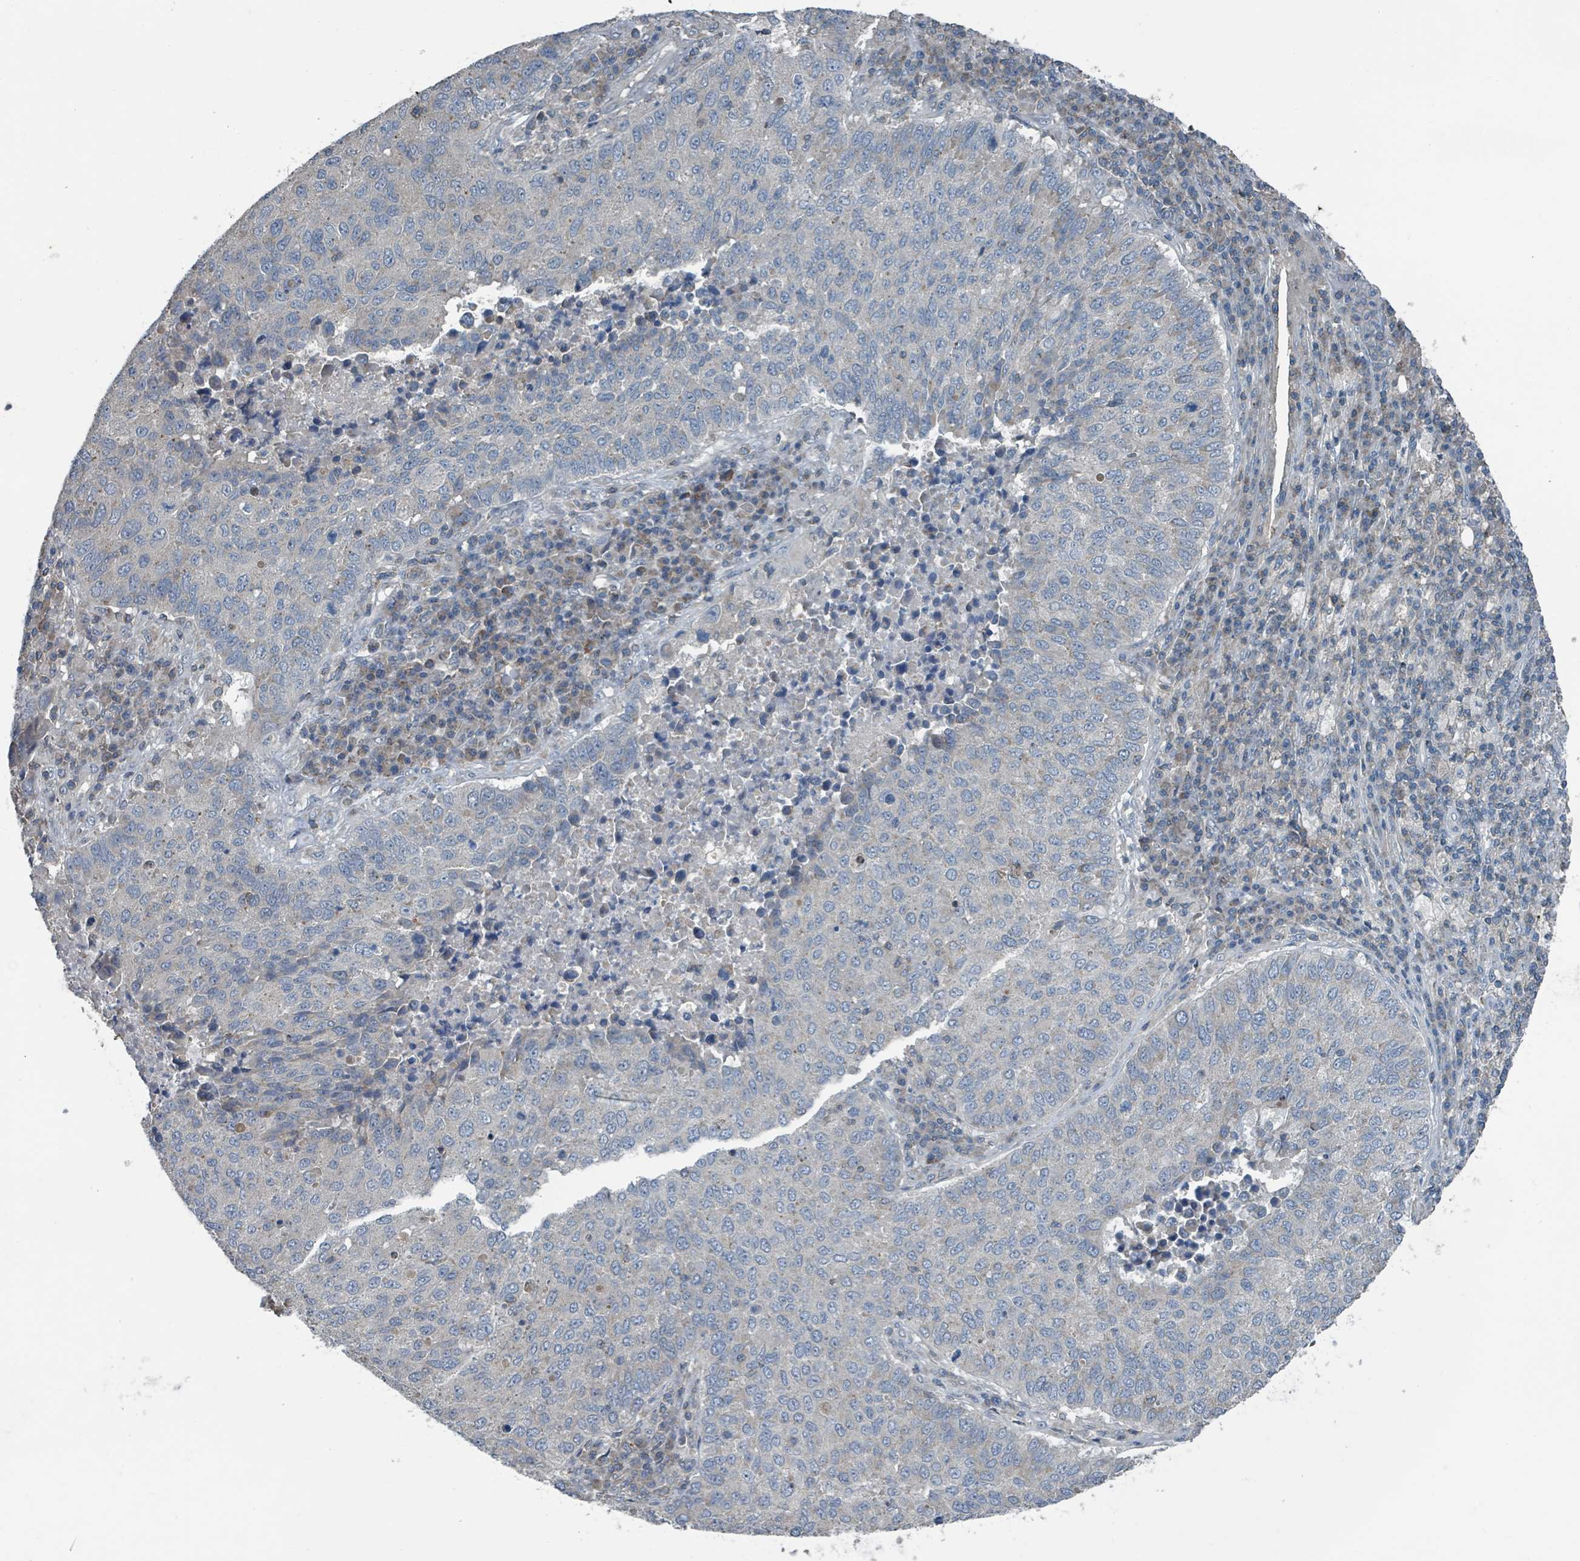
{"staining": {"intensity": "negative", "quantity": "none", "location": "none"}, "tissue": "lung cancer", "cell_type": "Tumor cells", "image_type": "cancer", "snomed": [{"axis": "morphology", "description": "Squamous cell carcinoma, NOS"}, {"axis": "topography", "description": "Lung"}], "caption": "There is no significant staining in tumor cells of squamous cell carcinoma (lung).", "gene": "ACBD4", "patient": {"sex": "male", "age": 73}}